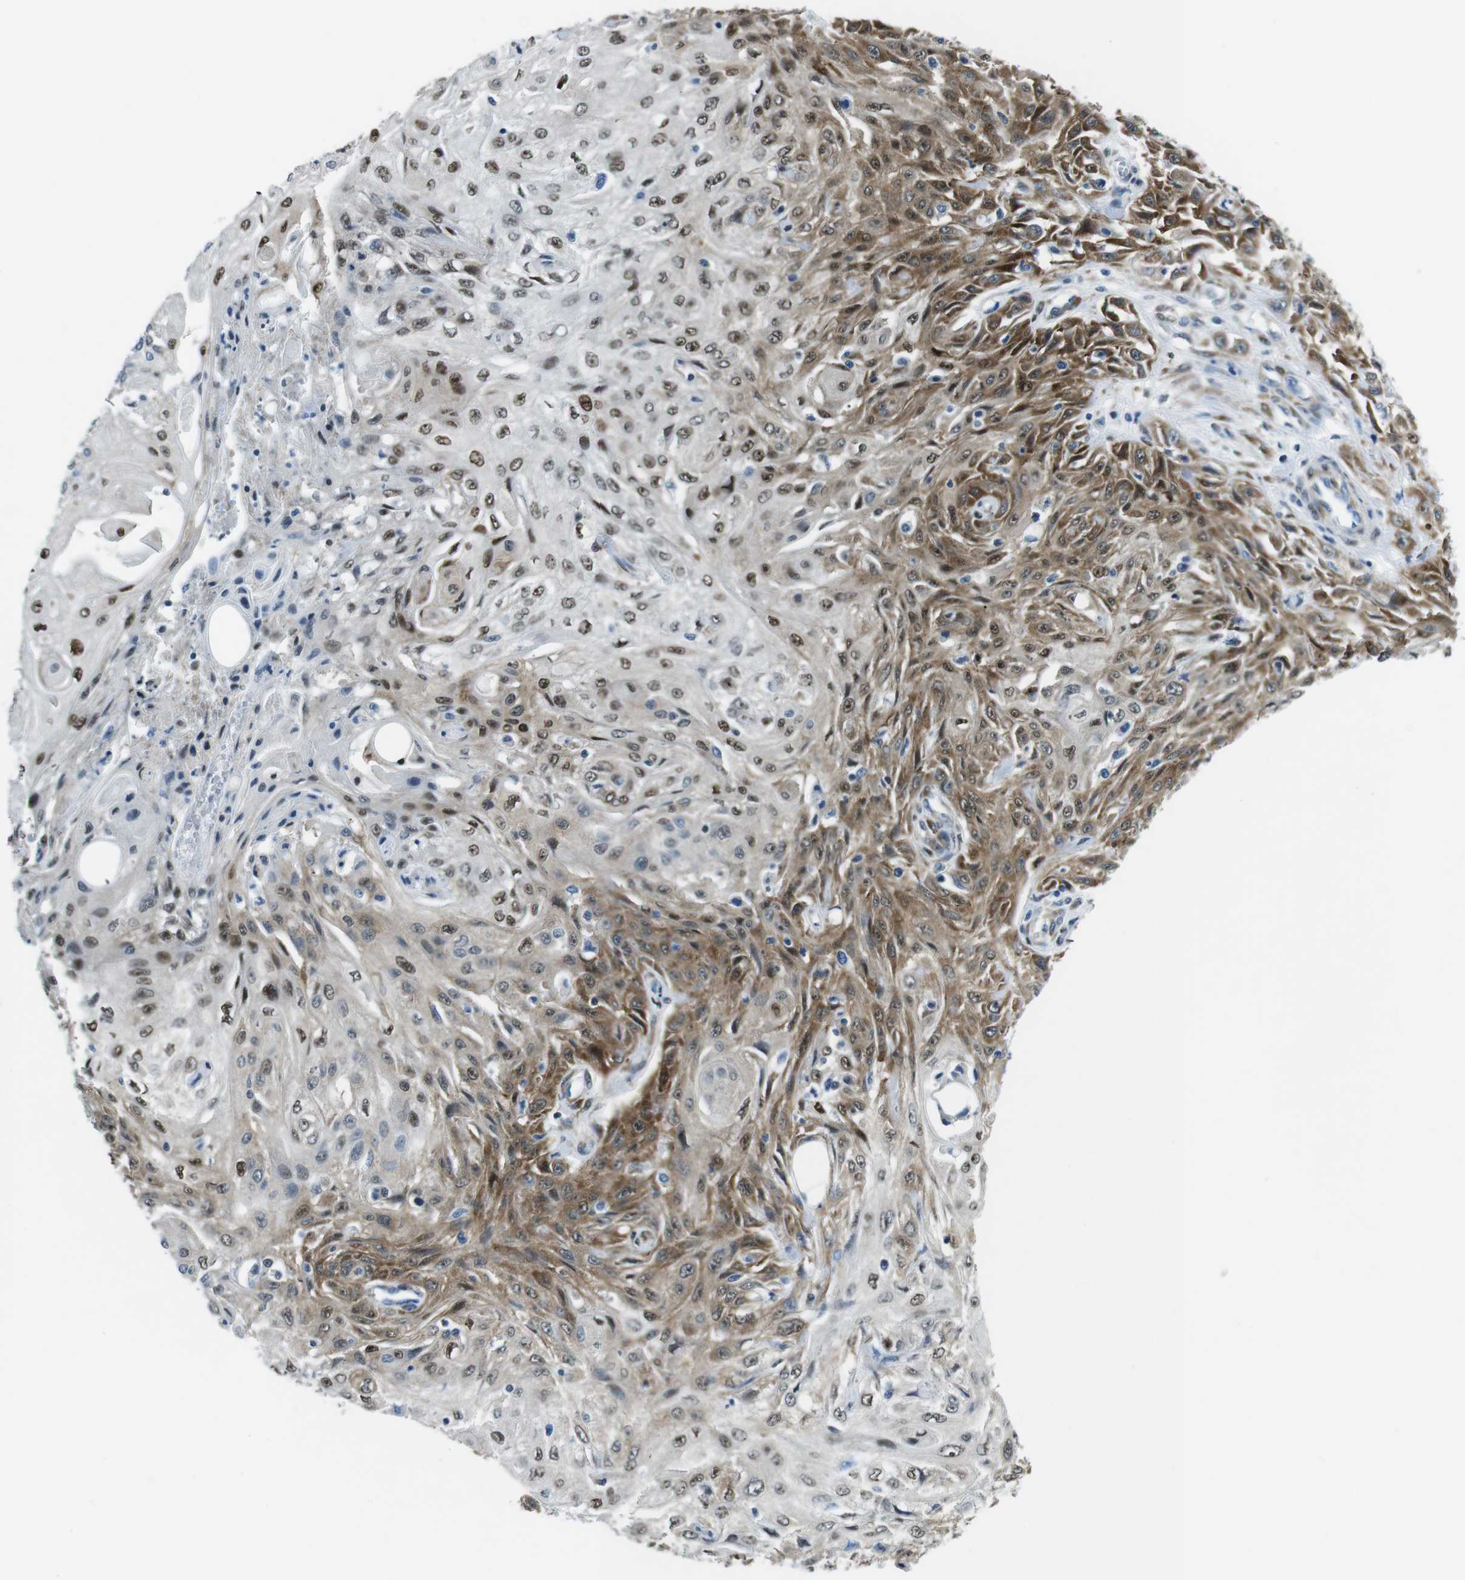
{"staining": {"intensity": "moderate", "quantity": ">75%", "location": "cytoplasmic/membranous,nuclear"}, "tissue": "skin cancer", "cell_type": "Tumor cells", "image_type": "cancer", "snomed": [{"axis": "morphology", "description": "Squamous cell carcinoma, NOS"}, {"axis": "topography", "description": "Skin"}], "caption": "Skin cancer (squamous cell carcinoma) was stained to show a protein in brown. There is medium levels of moderate cytoplasmic/membranous and nuclear positivity in approximately >75% of tumor cells.", "gene": "PHLDA1", "patient": {"sex": "male", "age": 75}}